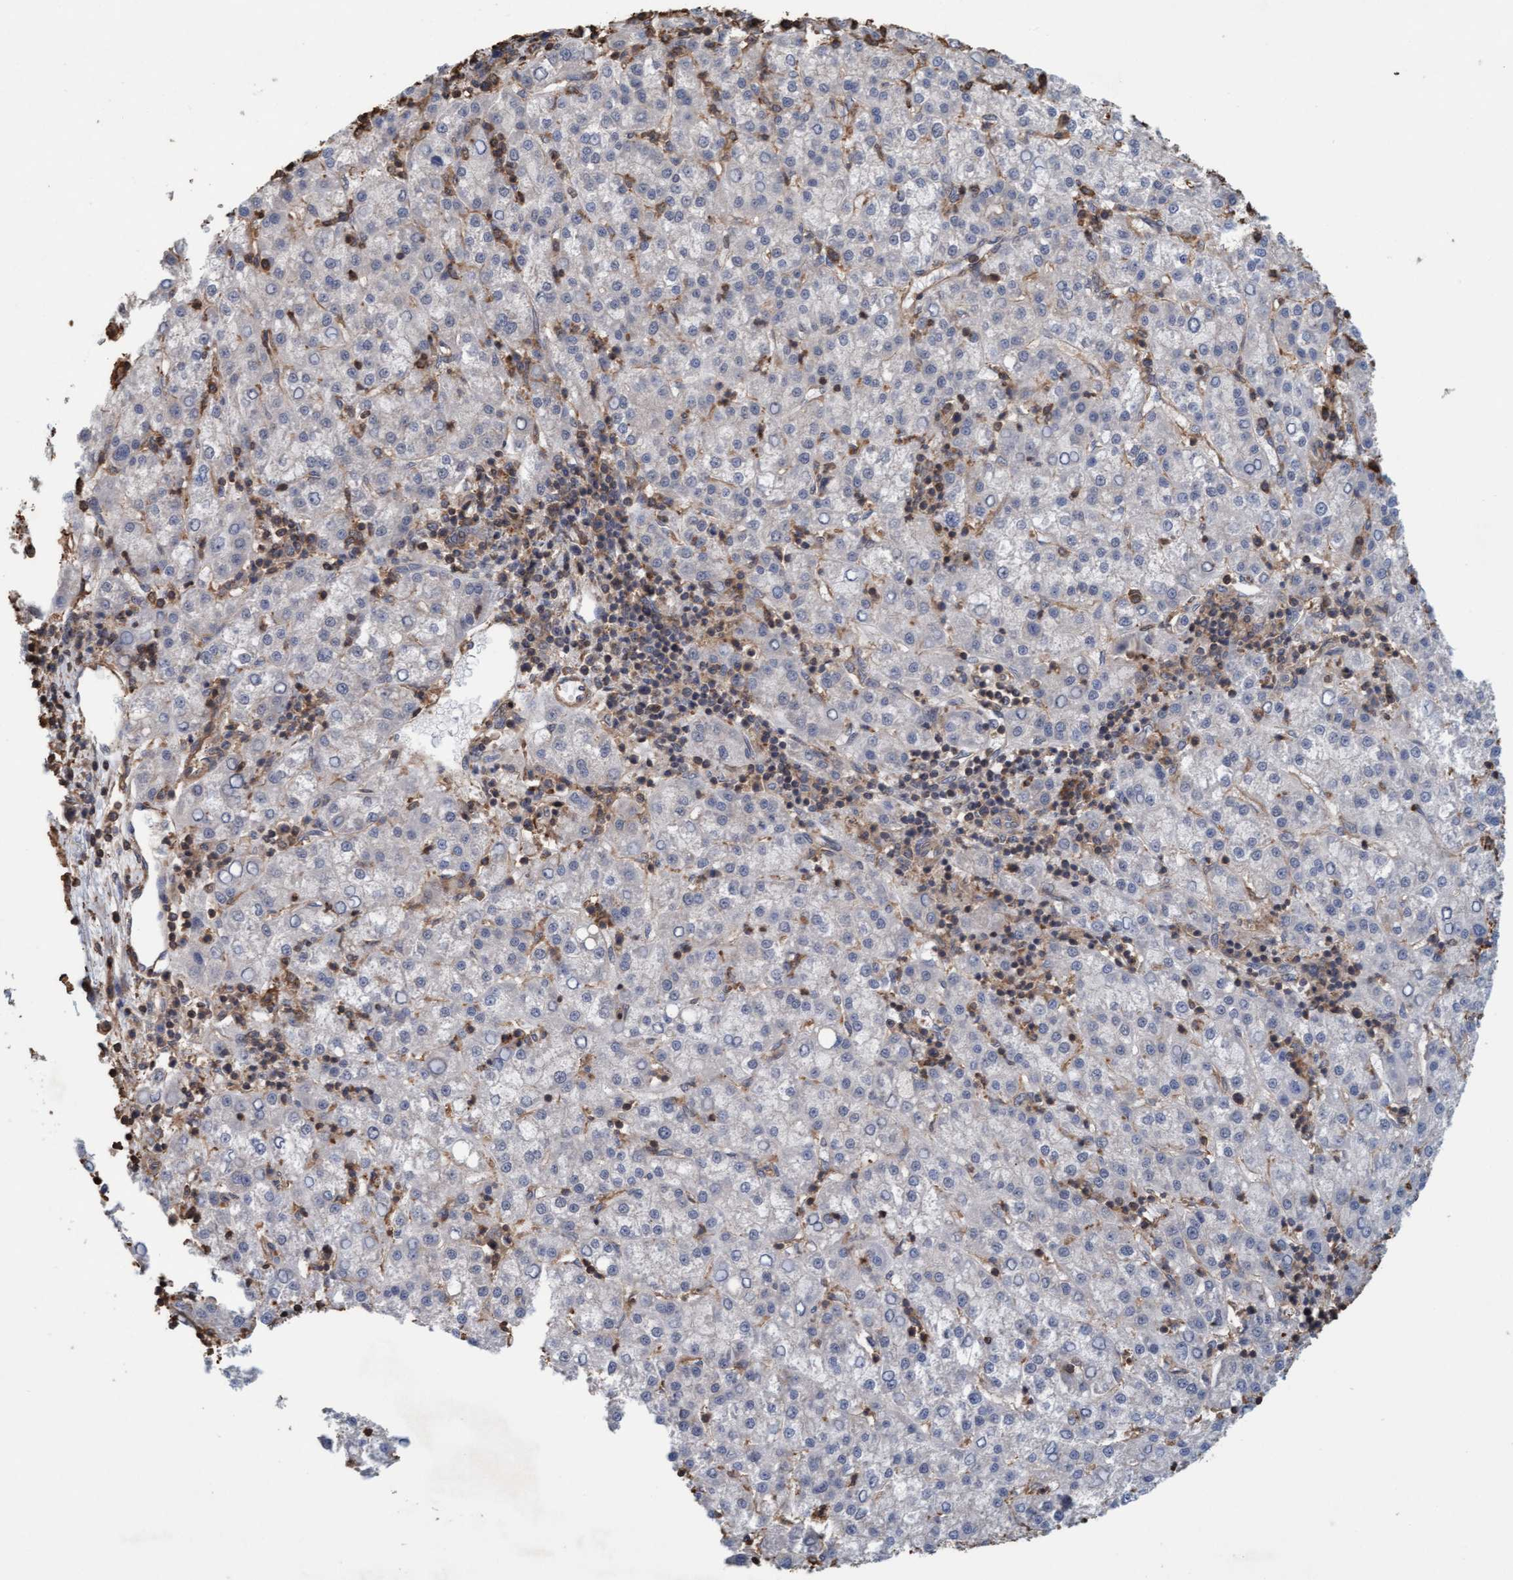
{"staining": {"intensity": "negative", "quantity": "none", "location": "none"}, "tissue": "liver cancer", "cell_type": "Tumor cells", "image_type": "cancer", "snomed": [{"axis": "morphology", "description": "Carcinoma, Hepatocellular, NOS"}, {"axis": "topography", "description": "Liver"}], "caption": "Tumor cells are negative for brown protein staining in liver cancer.", "gene": "FXR2", "patient": {"sex": "female", "age": 58}}